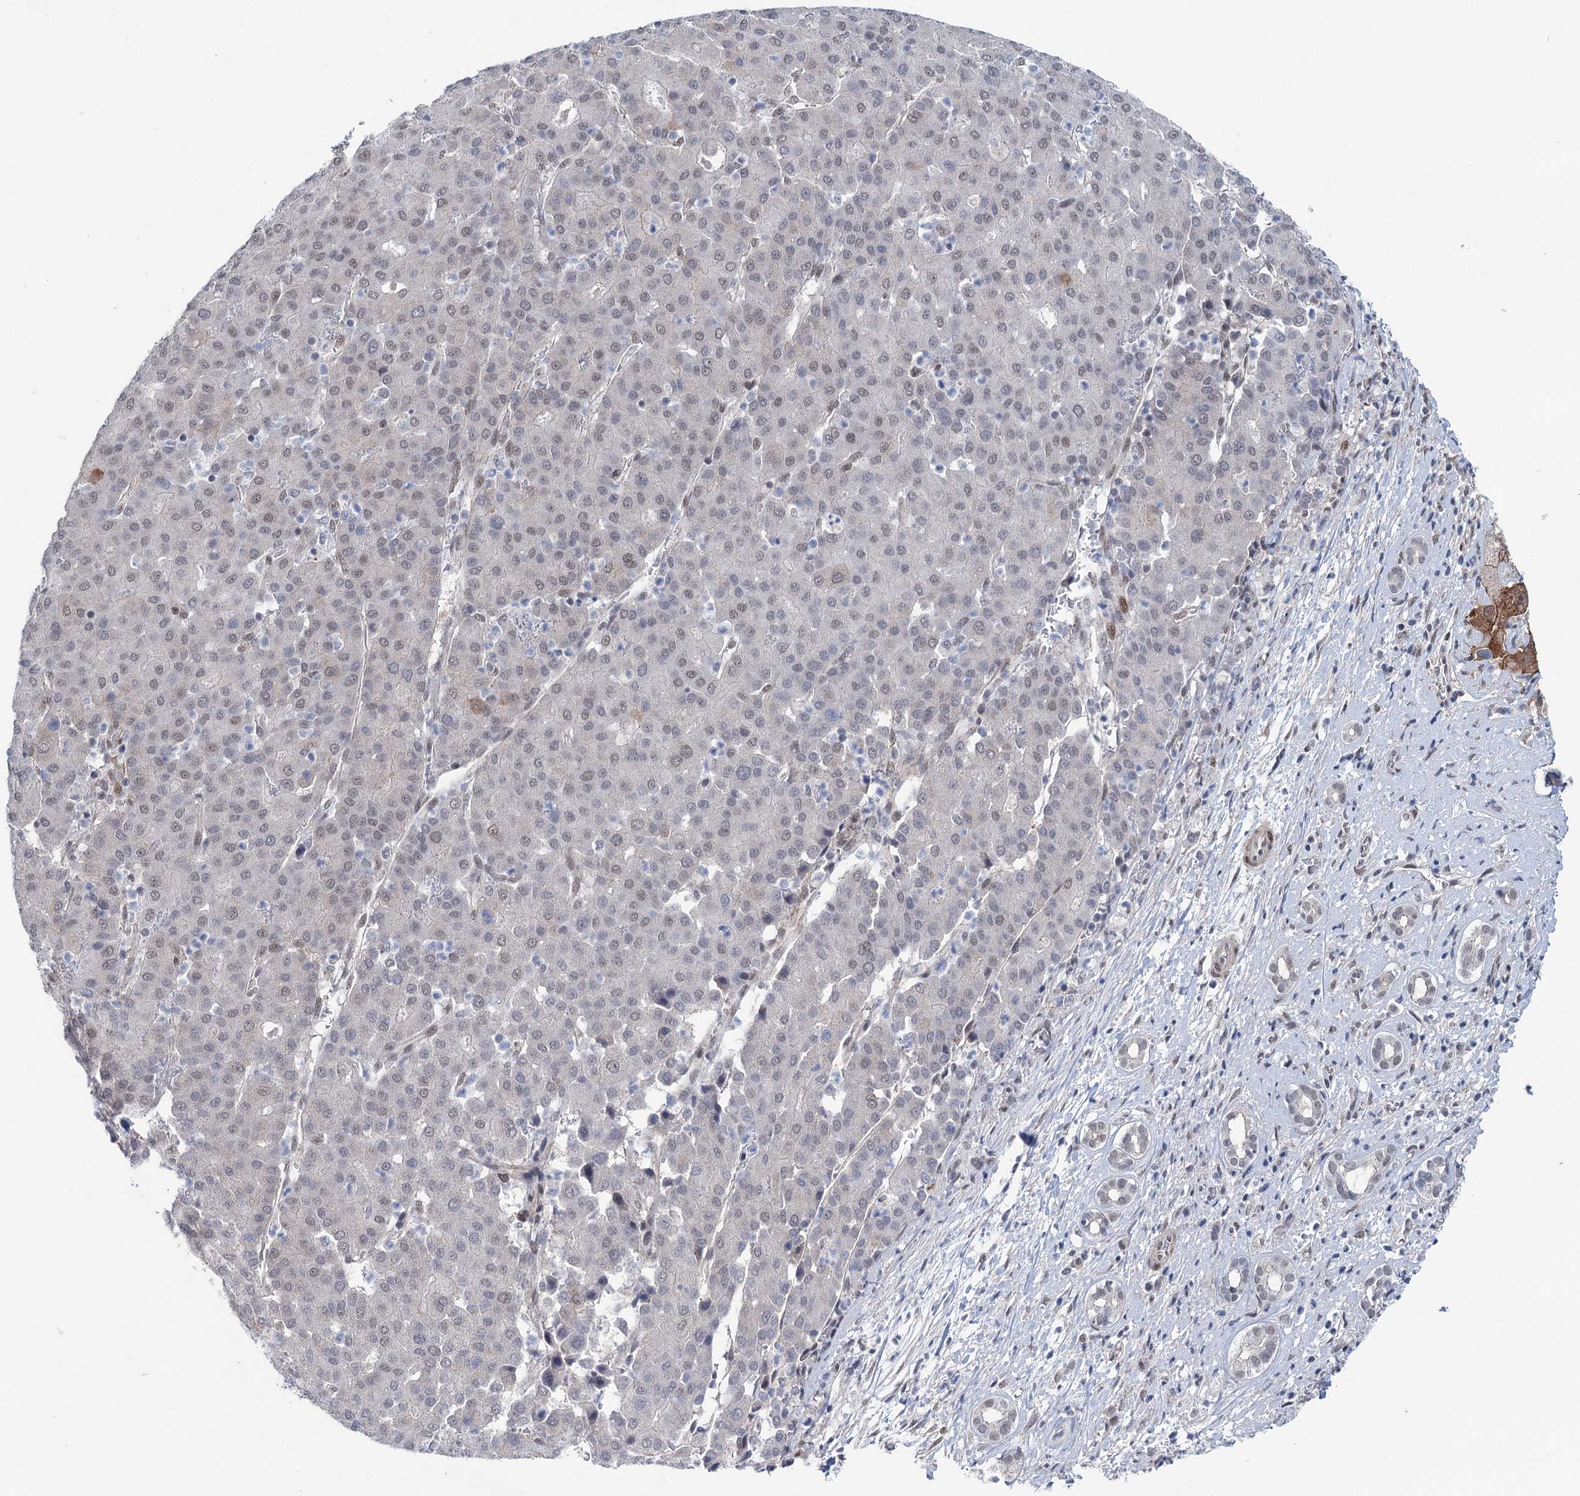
{"staining": {"intensity": "weak", "quantity": "<25%", "location": "nuclear"}, "tissue": "liver cancer", "cell_type": "Tumor cells", "image_type": "cancer", "snomed": [{"axis": "morphology", "description": "Carcinoma, Hepatocellular, NOS"}, {"axis": "topography", "description": "Liver"}], "caption": "DAB immunohistochemical staining of liver cancer (hepatocellular carcinoma) exhibits no significant positivity in tumor cells.", "gene": "FAM53A", "patient": {"sex": "male", "age": 65}}